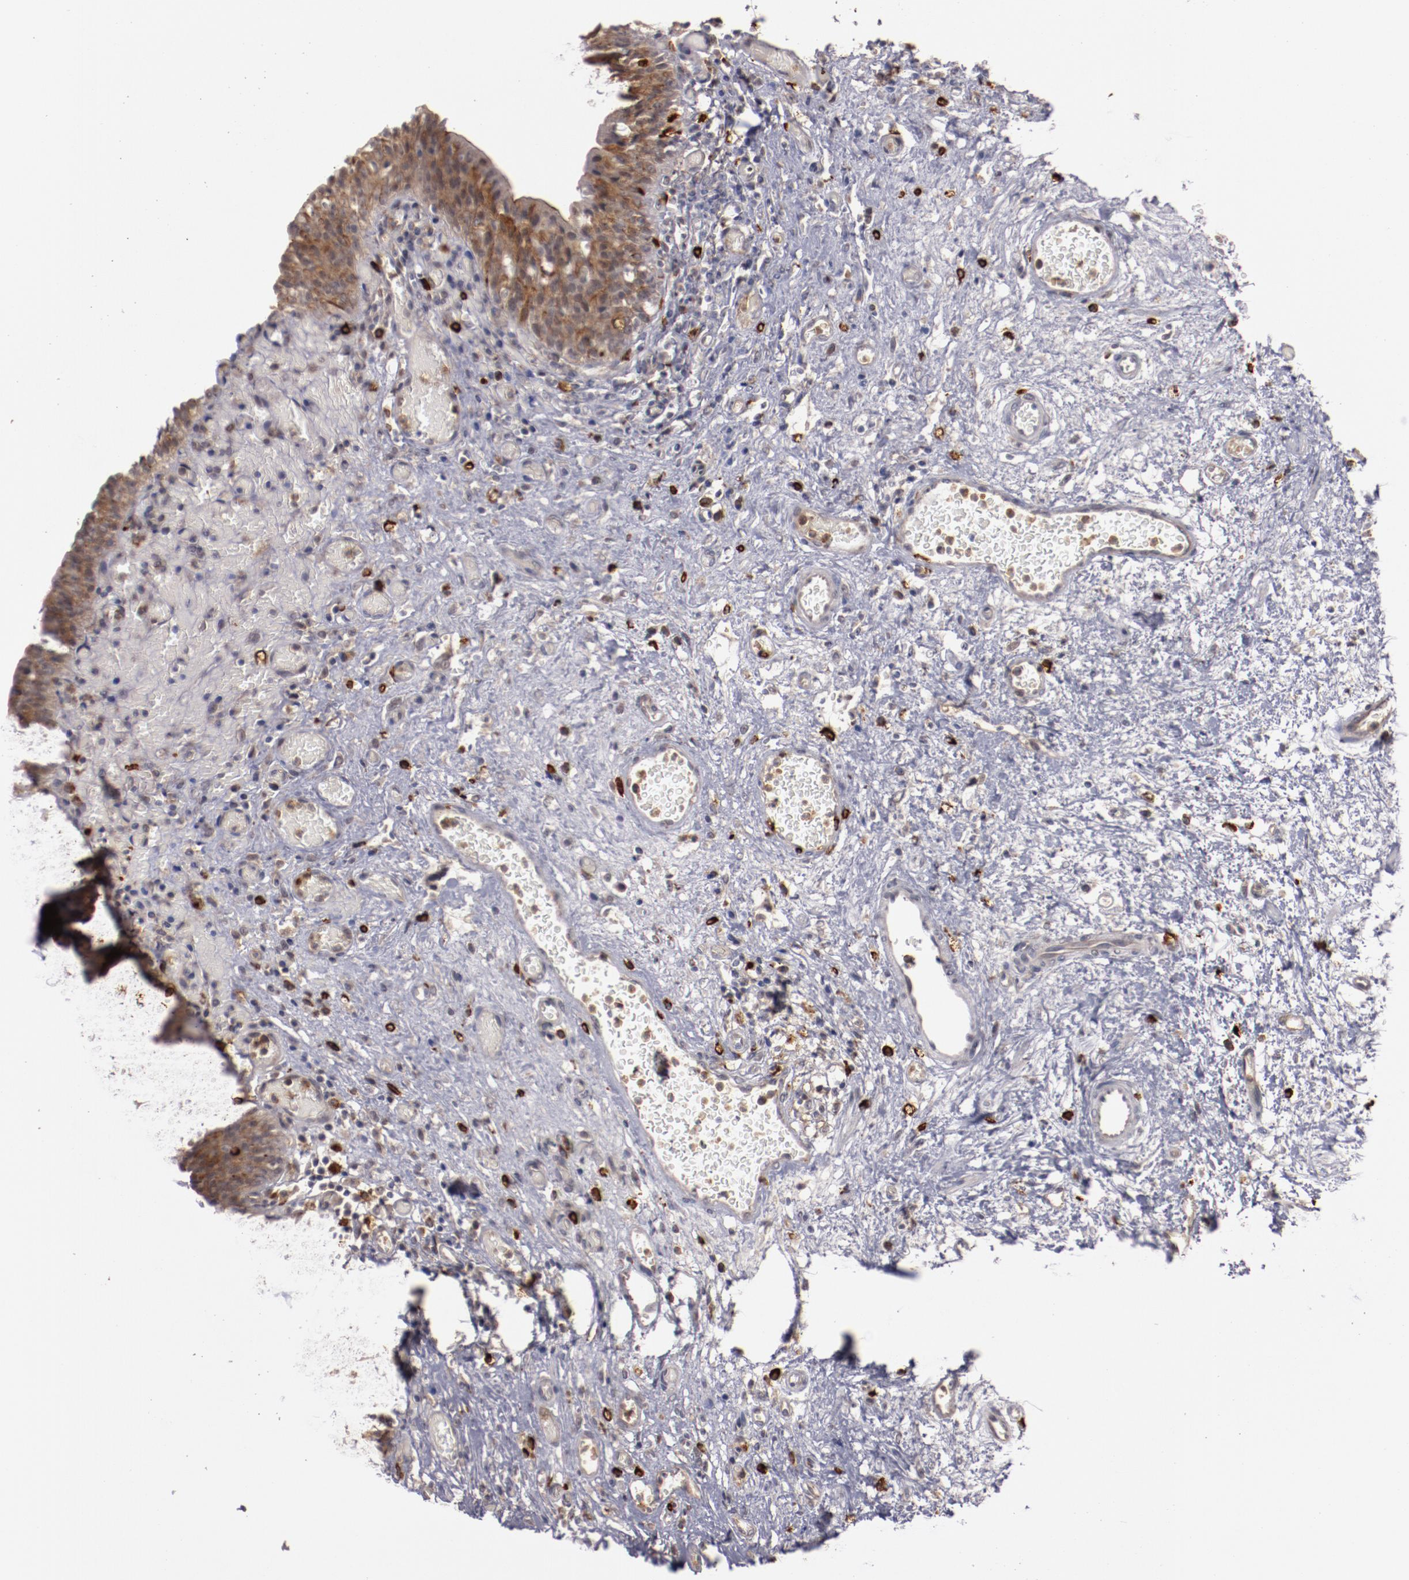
{"staining": {"intensity": "moderate", "quantity": ">75%", "location": "cytoplasmic/membranous"}, "tissue": "urinary bladder", "cell_type": "Urothelial cells", "image_type": "normal", "snomed": [{"axis": "morphology", "description": "Normal tissue, NOS"}, {"axis": "morphology", "description": "Urothelial carcinoma, High grade"}, {"axis": "topography", "description": "Urinary bladder"}], "caption": "This micrograph shows normal urinary bladder stained with immunohistochemistry to label a protein in brown. The cytoplasmic/membranous of urothelial cells show moderate positivity for the protein. Nuclei are counter-stained blue.", "gene": "STX3", "patient": {"sex": "male", "age": 51}}